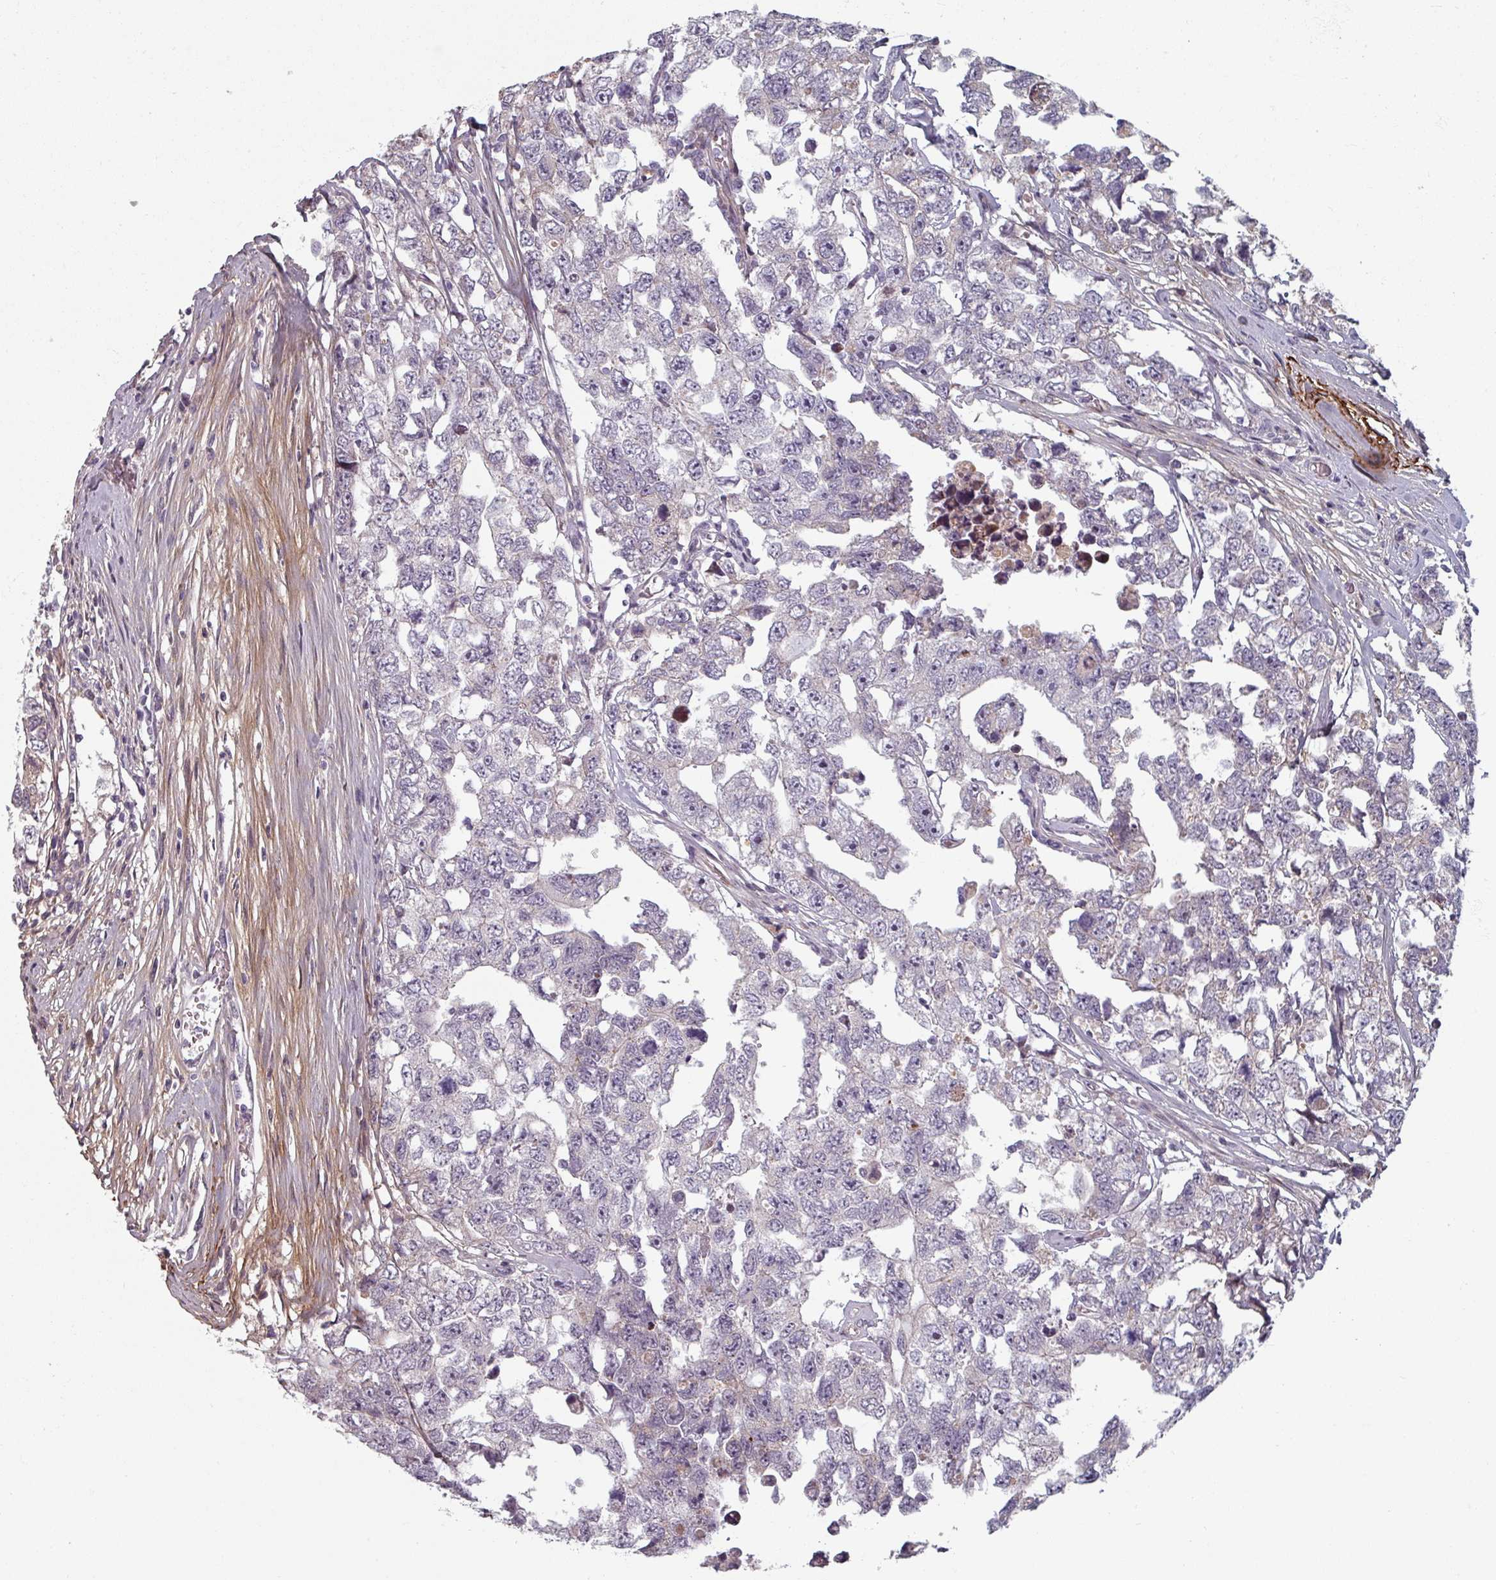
{"staining": {"intensity": "negative", "quantity": "none", "location": "none"}, "tissue": "testis cancer", "cell_type": "Tumor cells", "image_type": "cancer", "snomed": [{"axis": "morphology", "description": "Carcinoma, Embryonal, NOS"}, {"axis": "topography", "description": "Testis"}], "caption": "Immunohistochemistry of testis embryonal carcinoma shows no expression in tumor cells. (IHC, brightfield microscopy, high magnification).", "gene": "CYB5RL", "patient": {"sex": "male", "age": 22}}